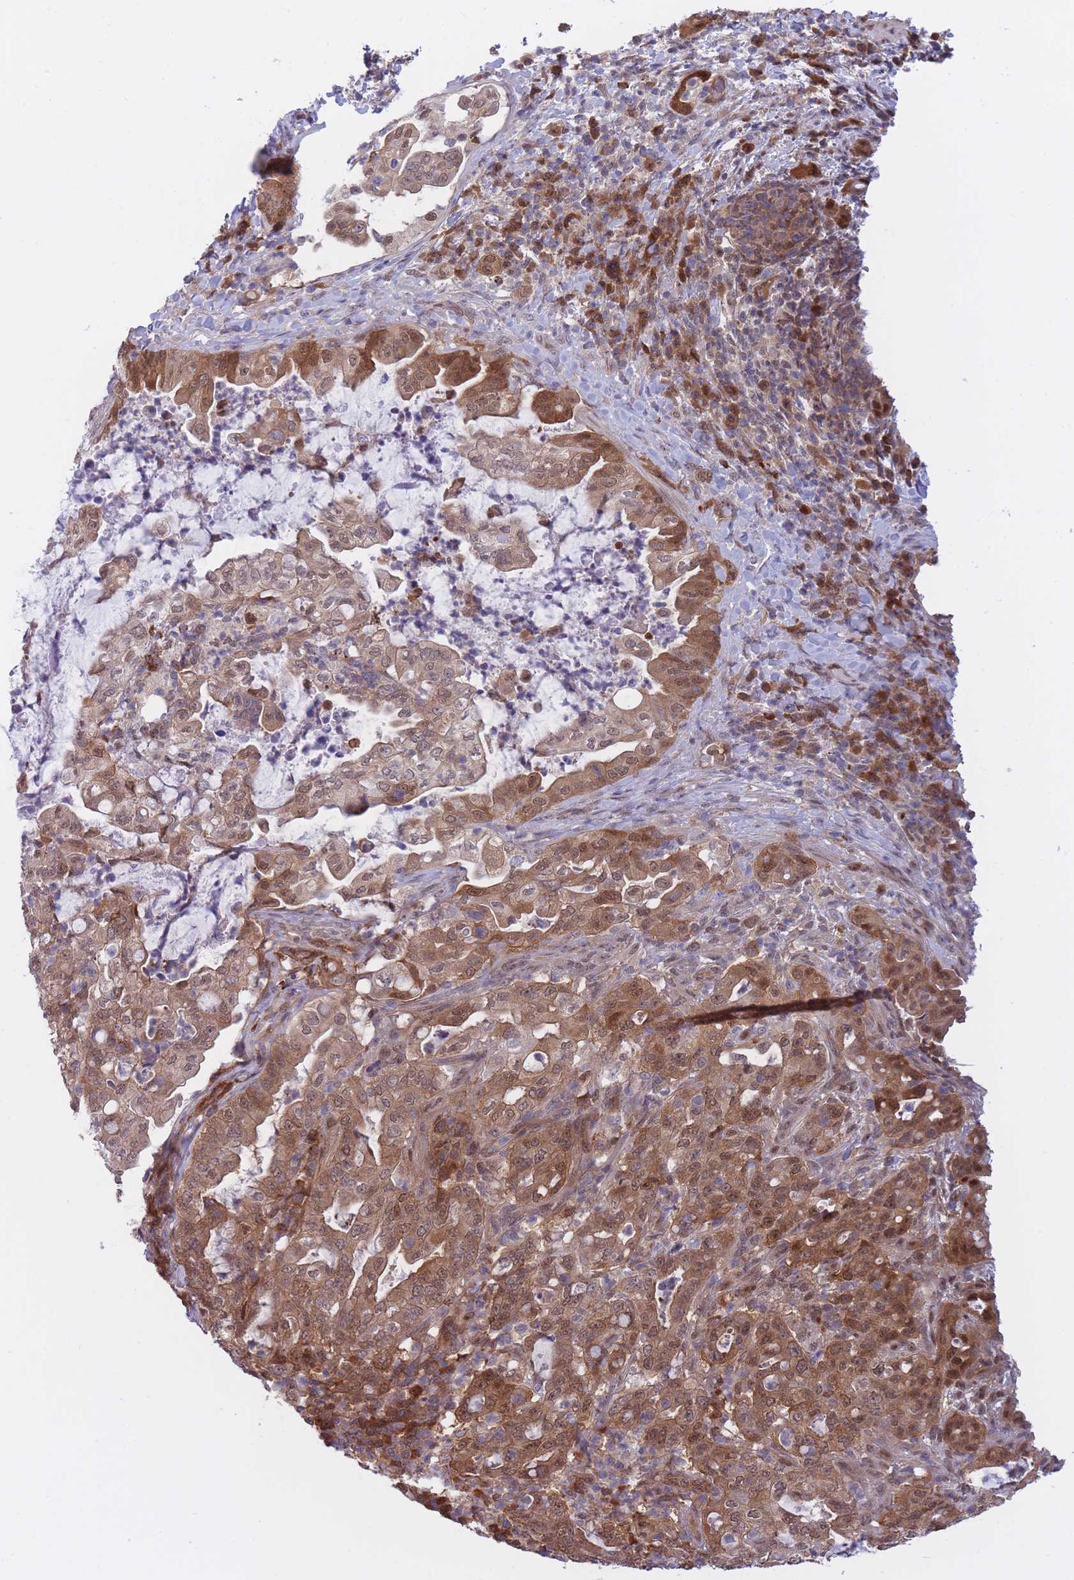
{"staining": {"intensity": "moderate", "quantity": ">75%", "location": "cytoplasmic/membranous"}, "tissue": "pancreatic cancer", "cell_type": "Tumor cells", "image_type": "cancer", "snomed": [{"axis": "morphology", "description": "Normal tissue, NOS"}, {"axis": "morphology", "description": "Adenocarcinoma, NOS"}, {"axis": "topography", "description": "Lymph node"}, {"axis": "topography", "description": "Pancreas"}], "caption": "Pancreatic cancer (adenocarcinoma) stained for a protein (brown) displays moderate cytoplasmic/membranous positive expression in approximately >75% of tumor cells.", "gene": "NSFL1C", "patient": {"sex": "female", "age": 67}}